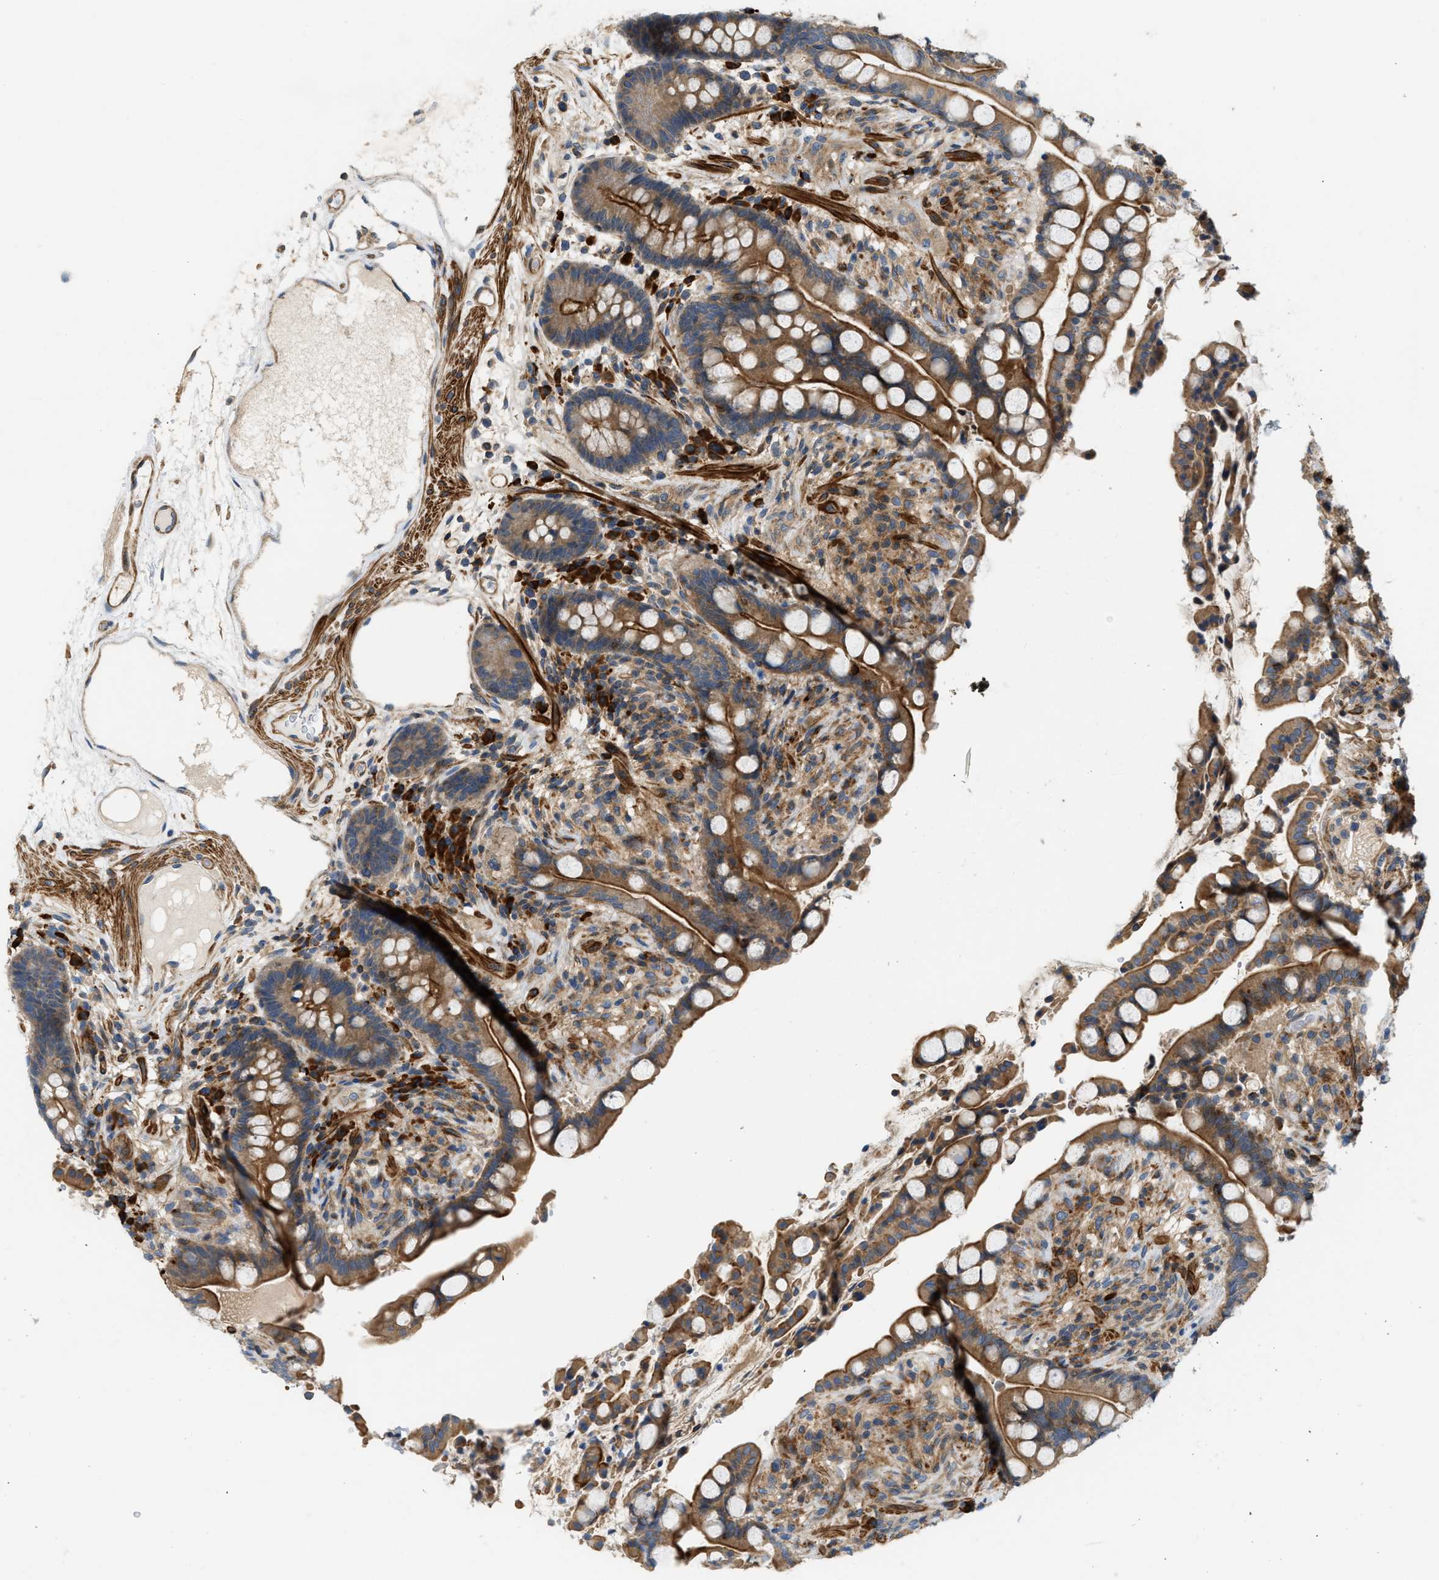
{"staining": {"intensity": "moderate", "quantity": ">75%", "location": "cytoplasmic/membranous"}, "tissue": "colon", "cell_type": "Endothelial cells", "image_type": "normal", "snomed": [{"axis": "morphology", "description": "Normal tissue, NOS"}, {"axis": "topography", "description": "Colon"}], "caption": "DAB immunohistochemical staining of unremarkable human colon reveals moderate cytoplasmic/membranous protein positivity in approximately >75% of endothelial cells. Immunohistochemistry (ihc) stains the protein in brown and the nuclei are stained blue.", "gene": "BTN3A2", "patient": {"sex": "male", "age": 73}}